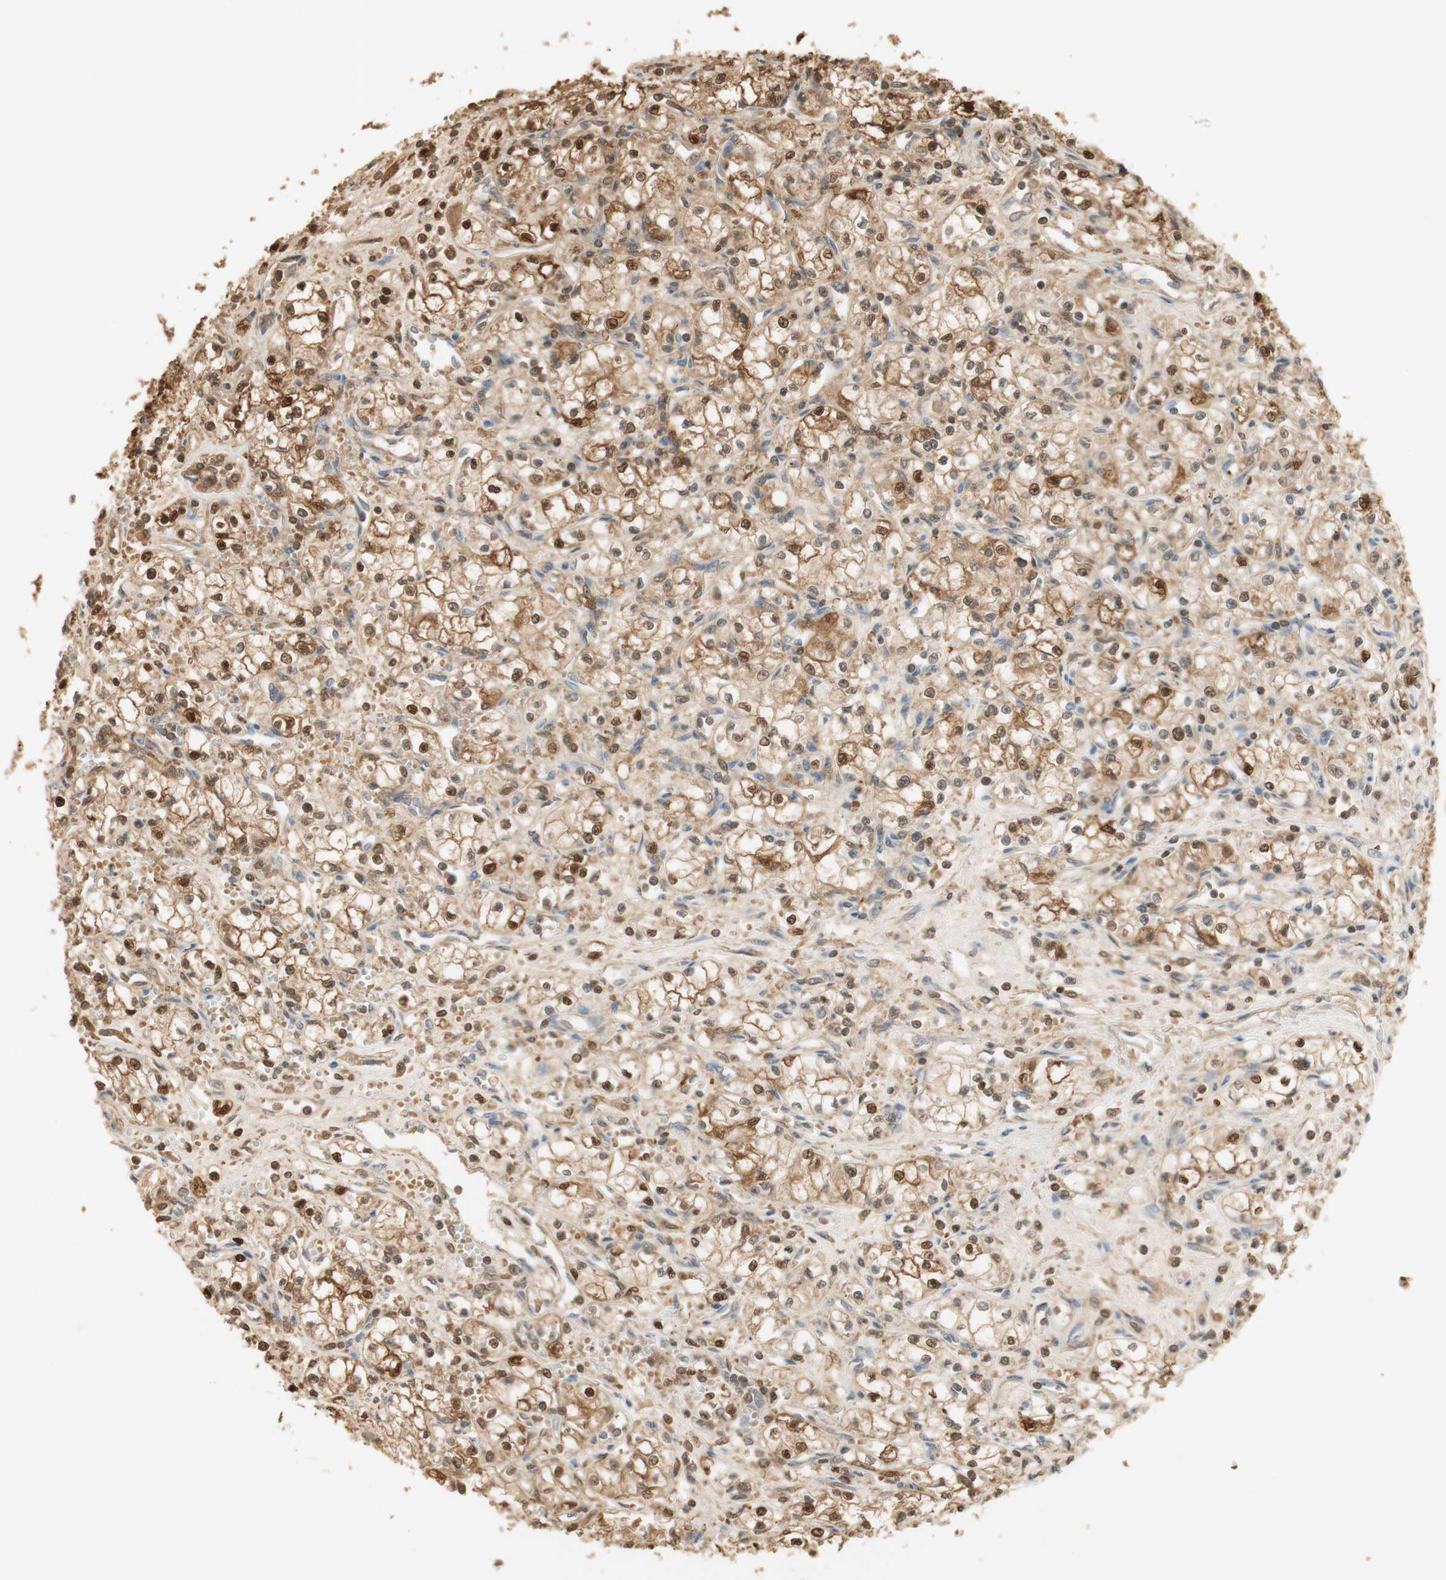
{"staining": {"intensity": "moderate", "quantity": ">75%", "location": "cytoplasmic/membranous,nuclear"}, "tissue": "renal cancer", "cell_type": "Tumor cells", "image_type": "cancer", "snomed": [{"axis": "morphology", "description": "Normal tissue, NOS"}, {"axis": "morphology", "description": "Adenocarcinoma, NOS"}, {"axis": "topography", "description": "Kidney"}], "caption": "A medium amount of moderate cytoplasmic/membranous and nuclear positivity is present in about >75% of tumor cells in renal cancer tissue.", "gene": "NAP1L4", "patient": {"sex": "male", "age": 59}}